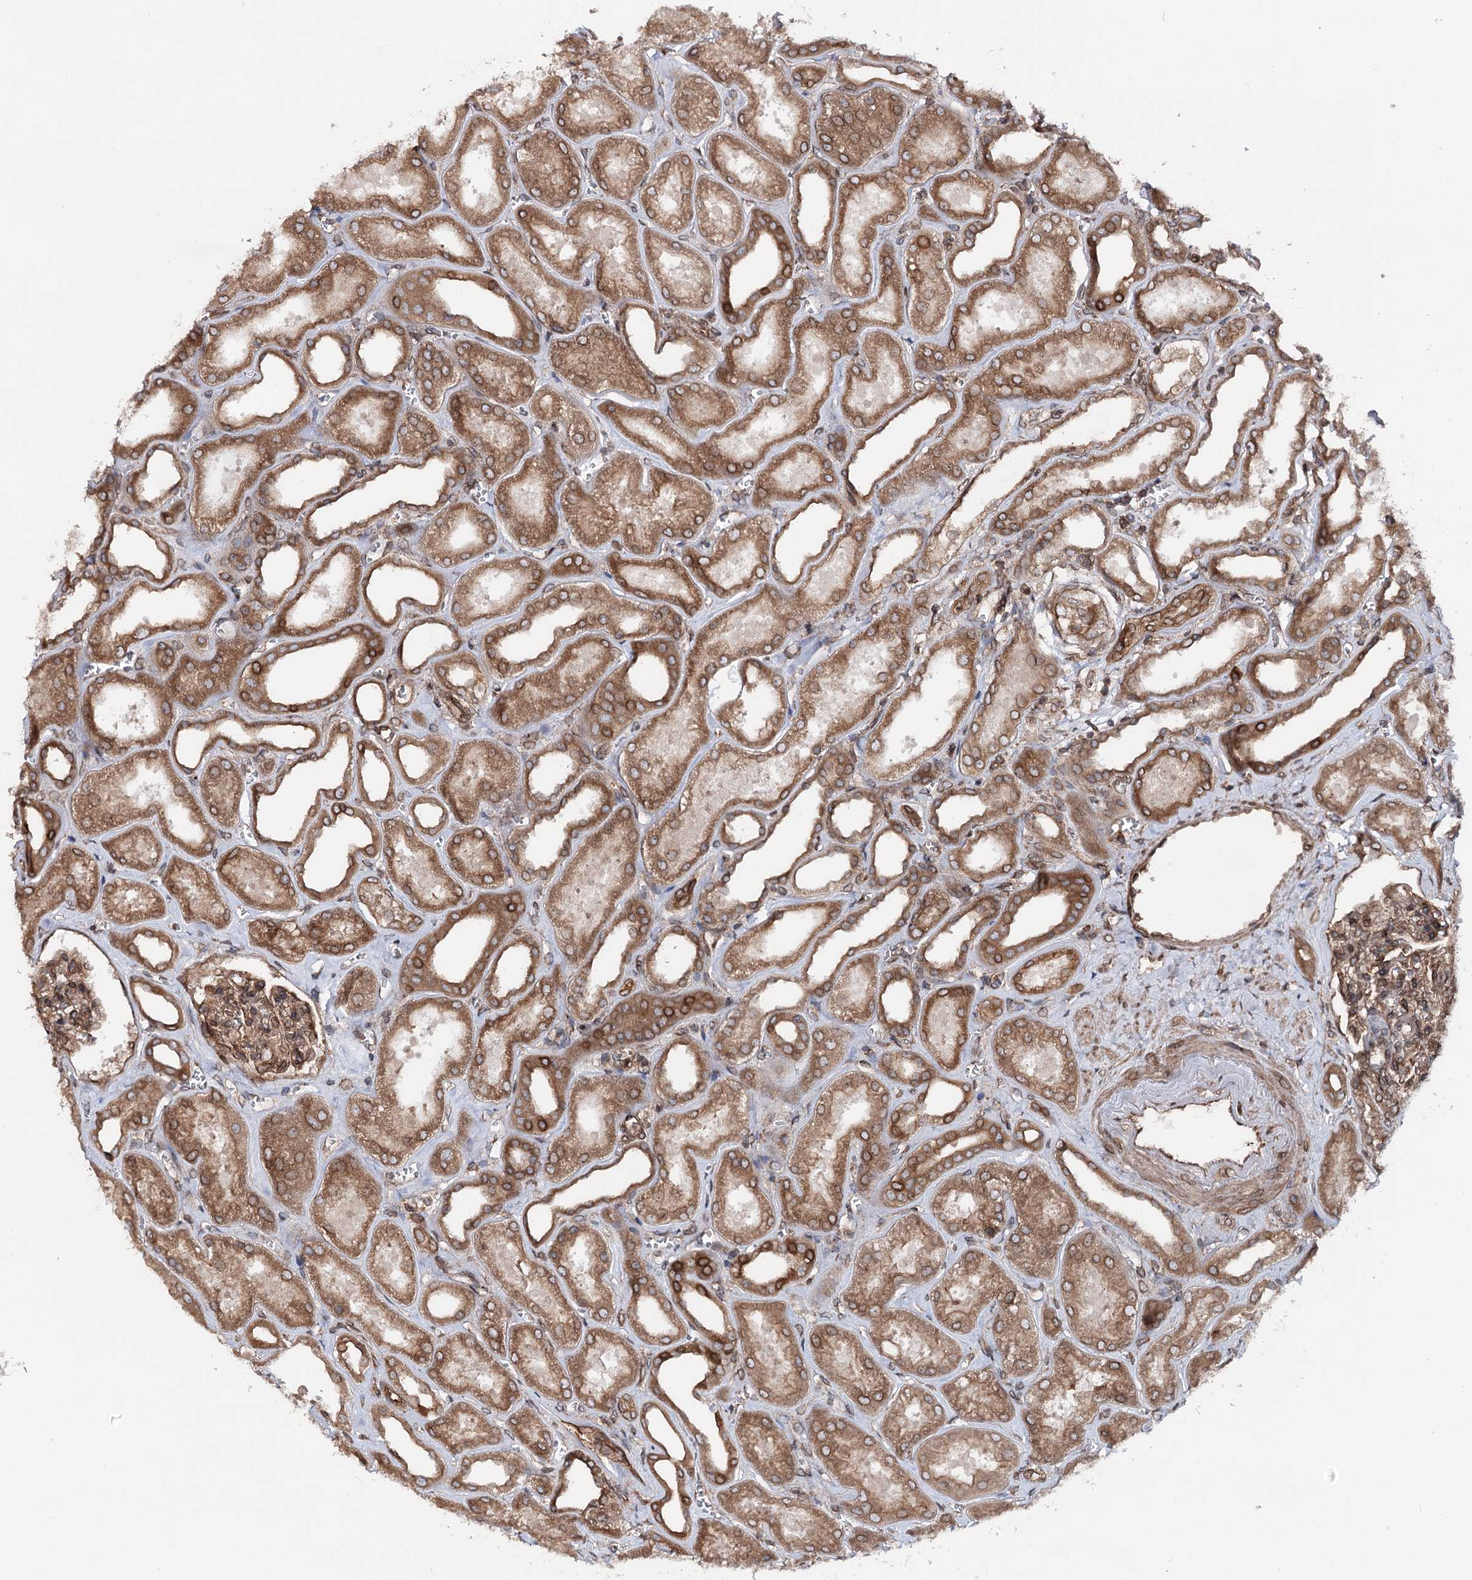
{"staining": {"intensity": "moderate", "quantity": "25%-75%", "location": "cytoplasmic/membranous"}, "tissue": "kidney", "cell_type": "Cells in glomeruli", "image_type": "normal", "snomed": [{"axis": "morphology", "description": "Normal tissue, NOS"}, {"axis": "morphology", "description": "Adenocarcinoma, NOS"}, {"axis": "topography", "description": "Kidney"}], "caption": "A medium amount of moderate cytoplasmic/membranous expression is seen in approximately 25%-75% of cells in glomeruli in unremarkable kidney. (DAB IHC, brown staining for protein, blue staining for nuclei).", "gene": "FGFR1OP2", "patient": {"sex": "female", "age": 68}}